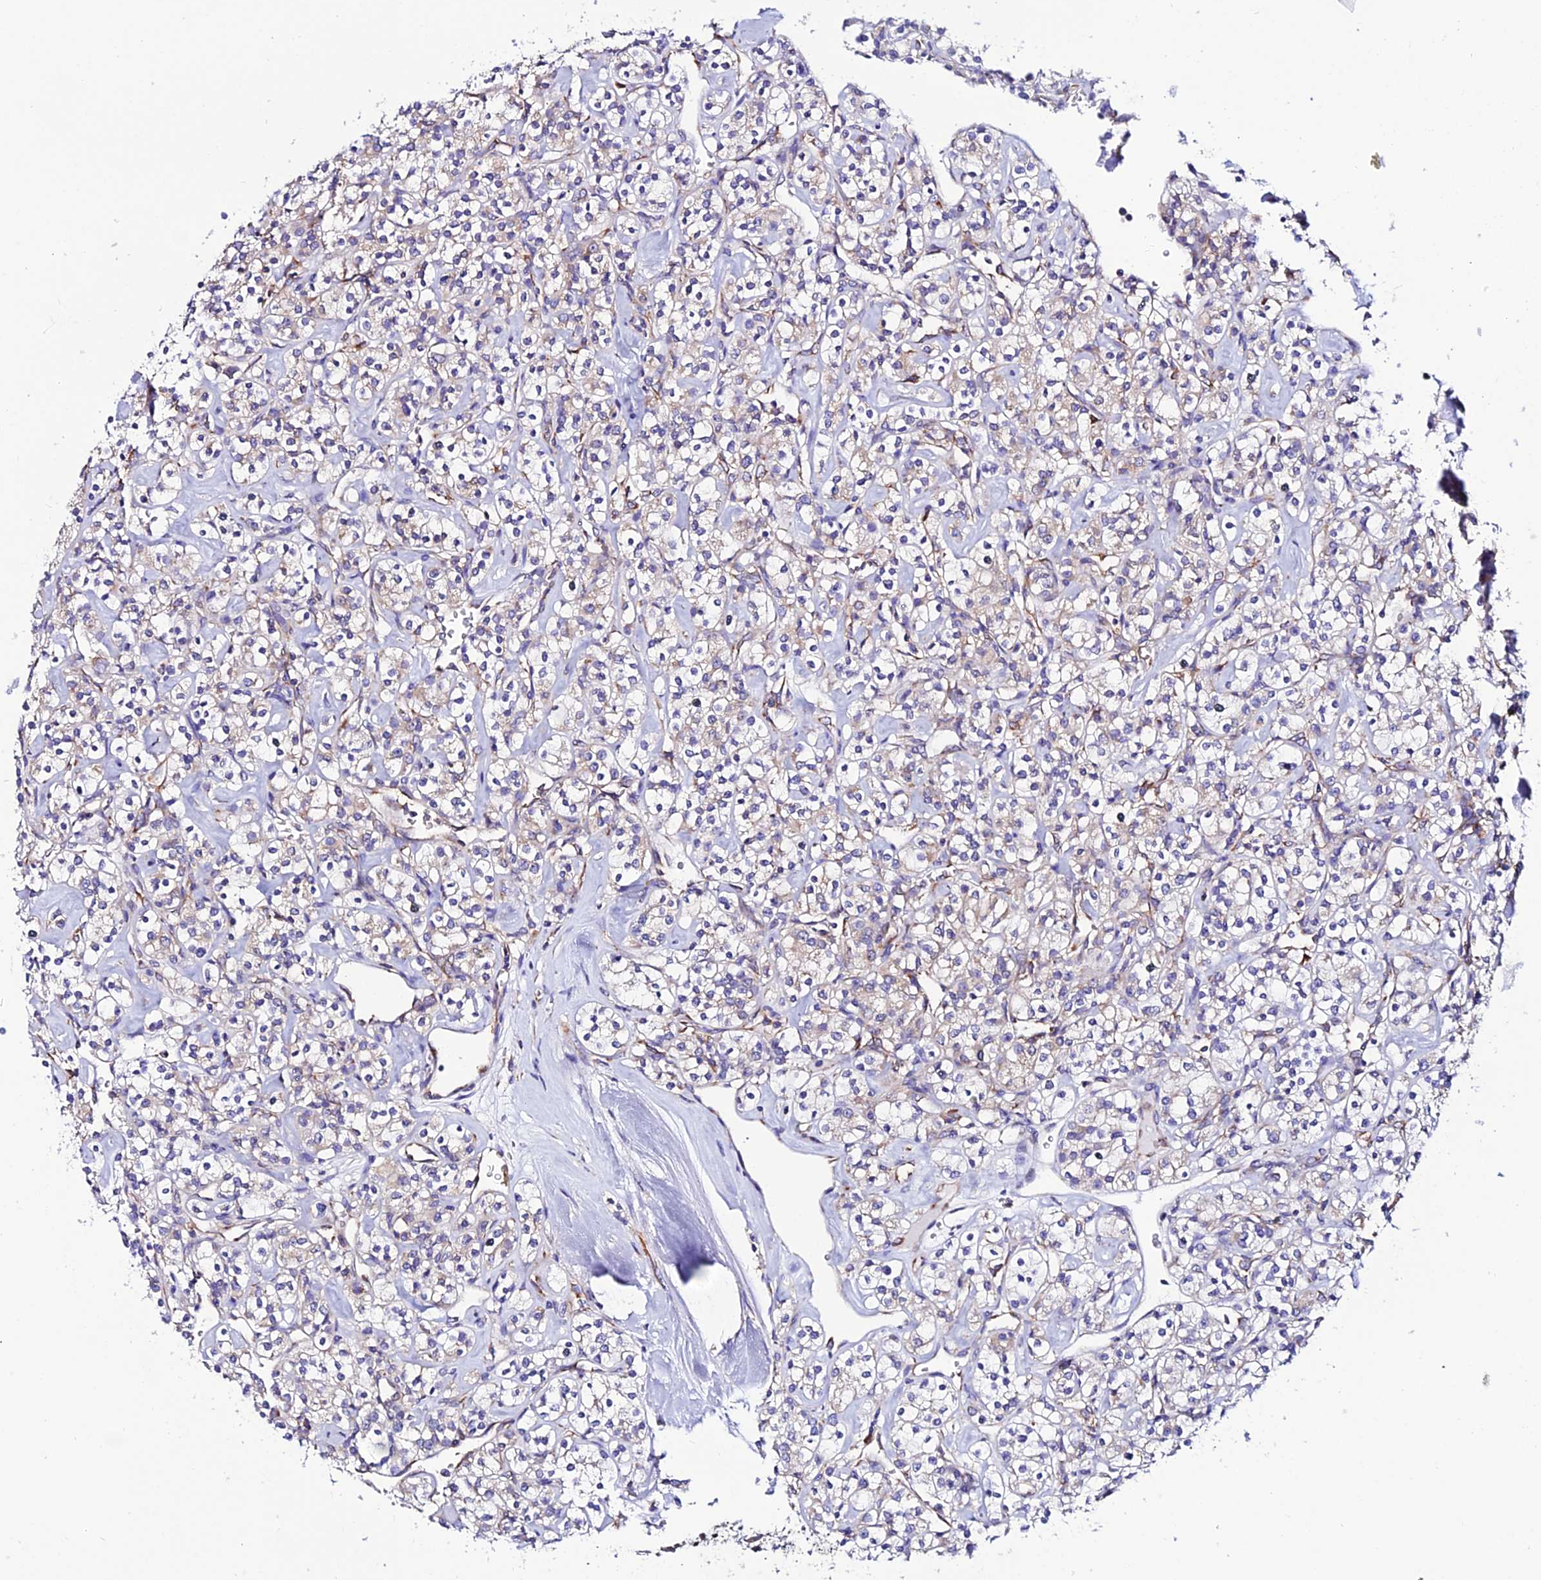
{"staining": {"intensity": "weak", "quantity": "<25%", "location": "cytoplasmic/membranous"}, "tissue": "renal cancer", "cell_type": "Tumor cells", "image_type": "cancer", "snomed": [{"axis": "morphology", "description": "Adenocarcinoma, NOS"}, {"axis": "topography", "description": "Kidney"}], "caption": "The image shows no staining of tumor cells in renal cancer.", "gene": "EEF1G", "patient": {"sex": "male", "age": 77}}